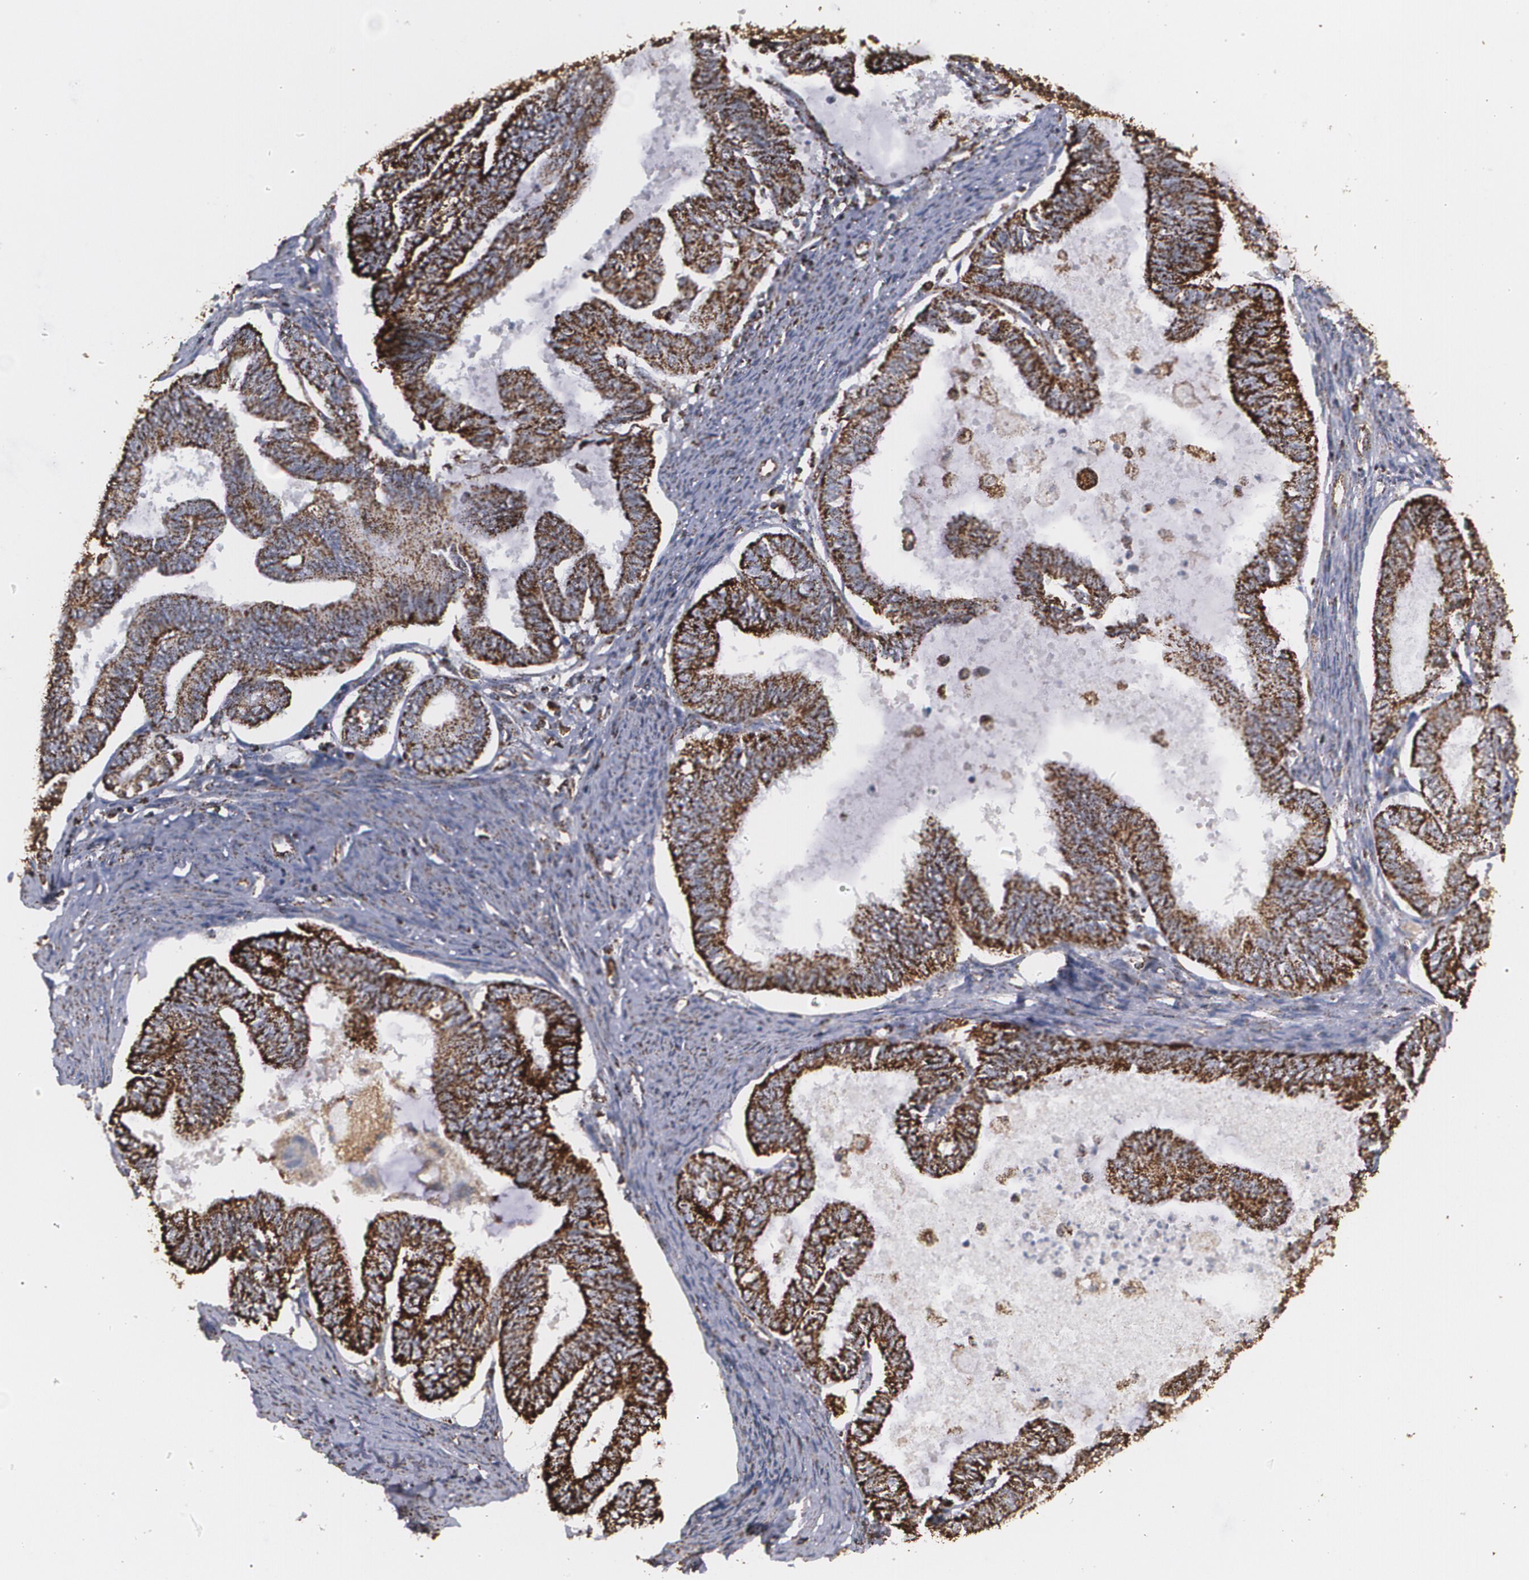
{"staining": {"intensity": "strong", "quantity": ">75%", "location": "cytoplasmic/membranous"}, "tissue": "endometrial cancer", "cell_type": "Tumor cells", "image_type": "cancer", "snomed": [{"axis": "morphology", "description": "Adenocarcinoma, NOS"}, {"axis": "topography", "description": "Endometrium"}], "caption": "A histopathology image of human endometrial cancer stained for a protein displays strong cytoplasmic/membranous brown staining in tumor cells.", "gene": "HSPD1", "patient": {"sex": "female", "age": 86}}